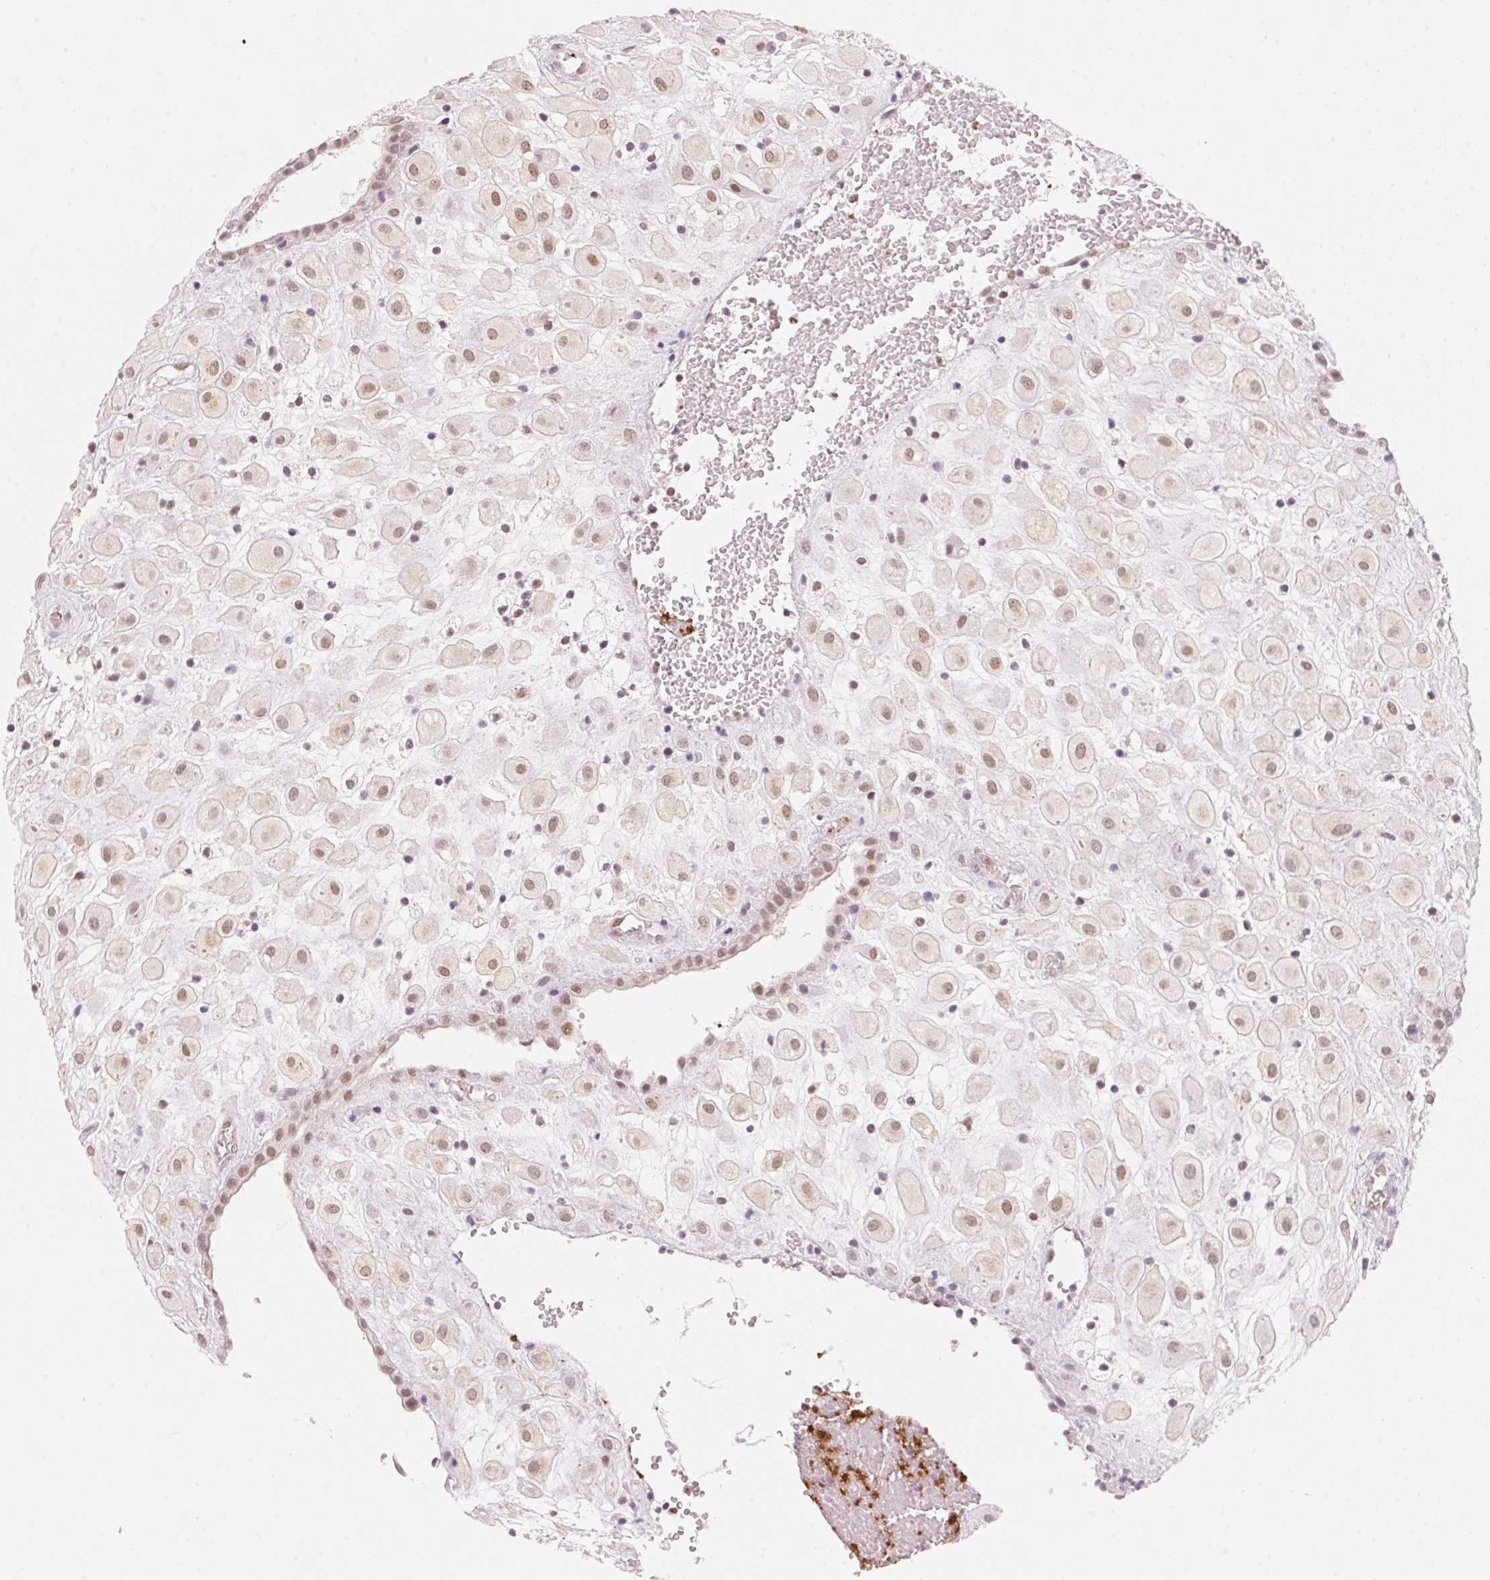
{"staining": {"intensity": "moderate", "quantity": "25%-75%", "location": "nuclear"}, "tissue": "placenta", "cell_type": "Decidual cells", "image_type": "normal", "snomed": [{"axis": "morphology", "description": "Normal tissue, NOS"}, {"axis": "topography", "description": "Placenta"}], "caption": "Moderate nuclear protein expression is present in about 25%-75% of decidual cells in placenta.", "gene": "ARHGAP22", "patient": {"sex": "female", "age": 24}}